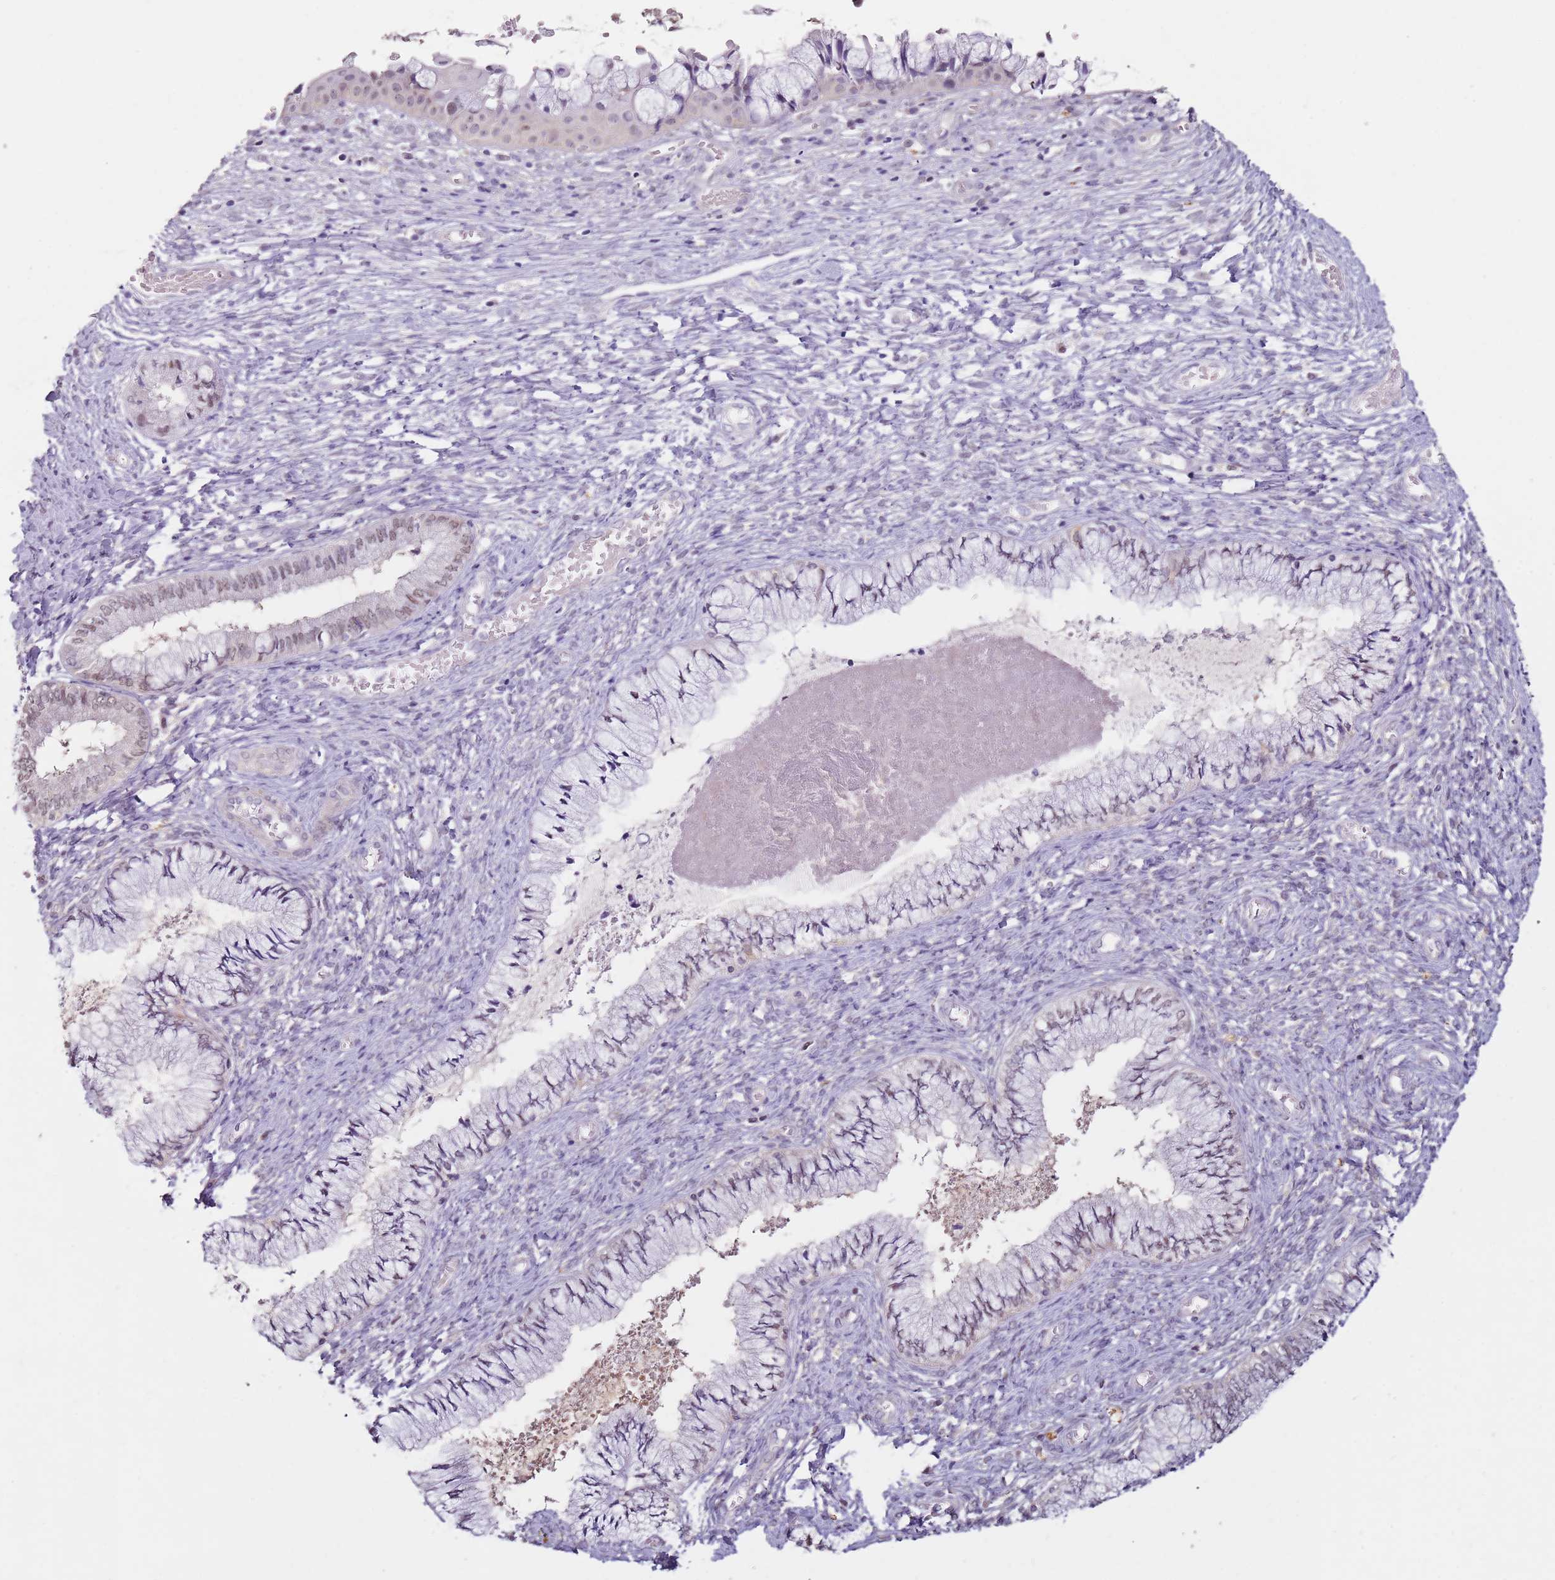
{"staining": {"intensity": "negative", "quantity": "none", "location": "none"}, "tissue": "cervix", "cell_type": "Glandular cells", "image_type": "normal", "snomed": [{"axis": "morphology", "description": "Normal tissue, NOS"}, {"axis": "topography", "description": "Cervix"}], "caption": "Protein analysis of benign cervix exhibits no significant positivity in glandular cells.", "gene": "MDH1", "patient": {"sex": "female", "age": 42}}